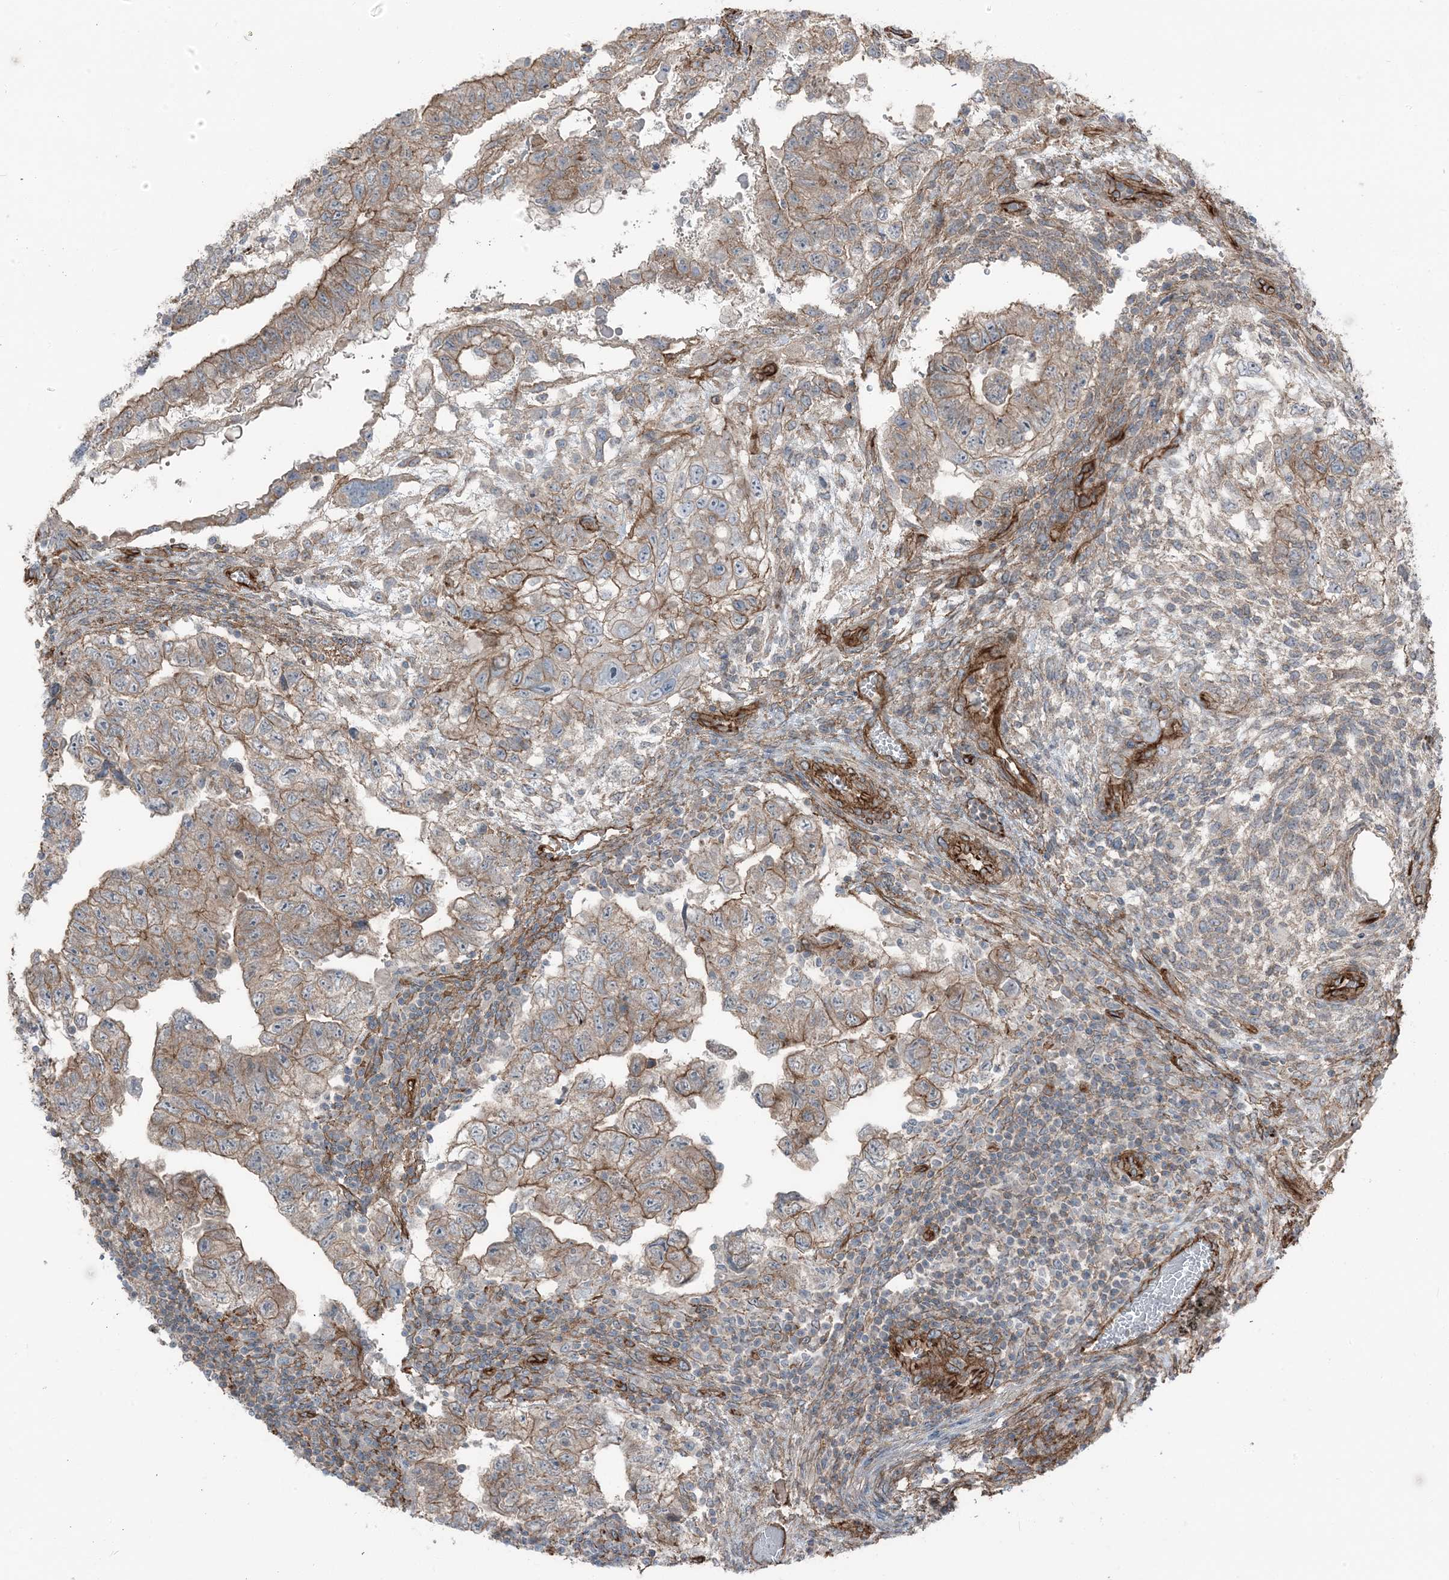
{"staining": {"intensity": "moderate", "quantity": ">75%", "location": "cytoplasmic/membranous"}, "tissue": "testis cancer", "cell_type": "Tumor cells", "image_type": "cancer", "snomed": [{"axis": "morphology", "description": "Carcinoma, Embryonal, NOS"}, {"axis": "topography", "description": "Testis"}], "caption": "Immunohistochemical staining of testis cancer displays medium levels of moderate cytoplasmic/membranous expression in approximately >75% of tumor cells. The protein of interest is shown in brown color, while the nuclei are stained blue.", "gene": "ZFP90", "patient": {"sex": "male", "age": 36}}